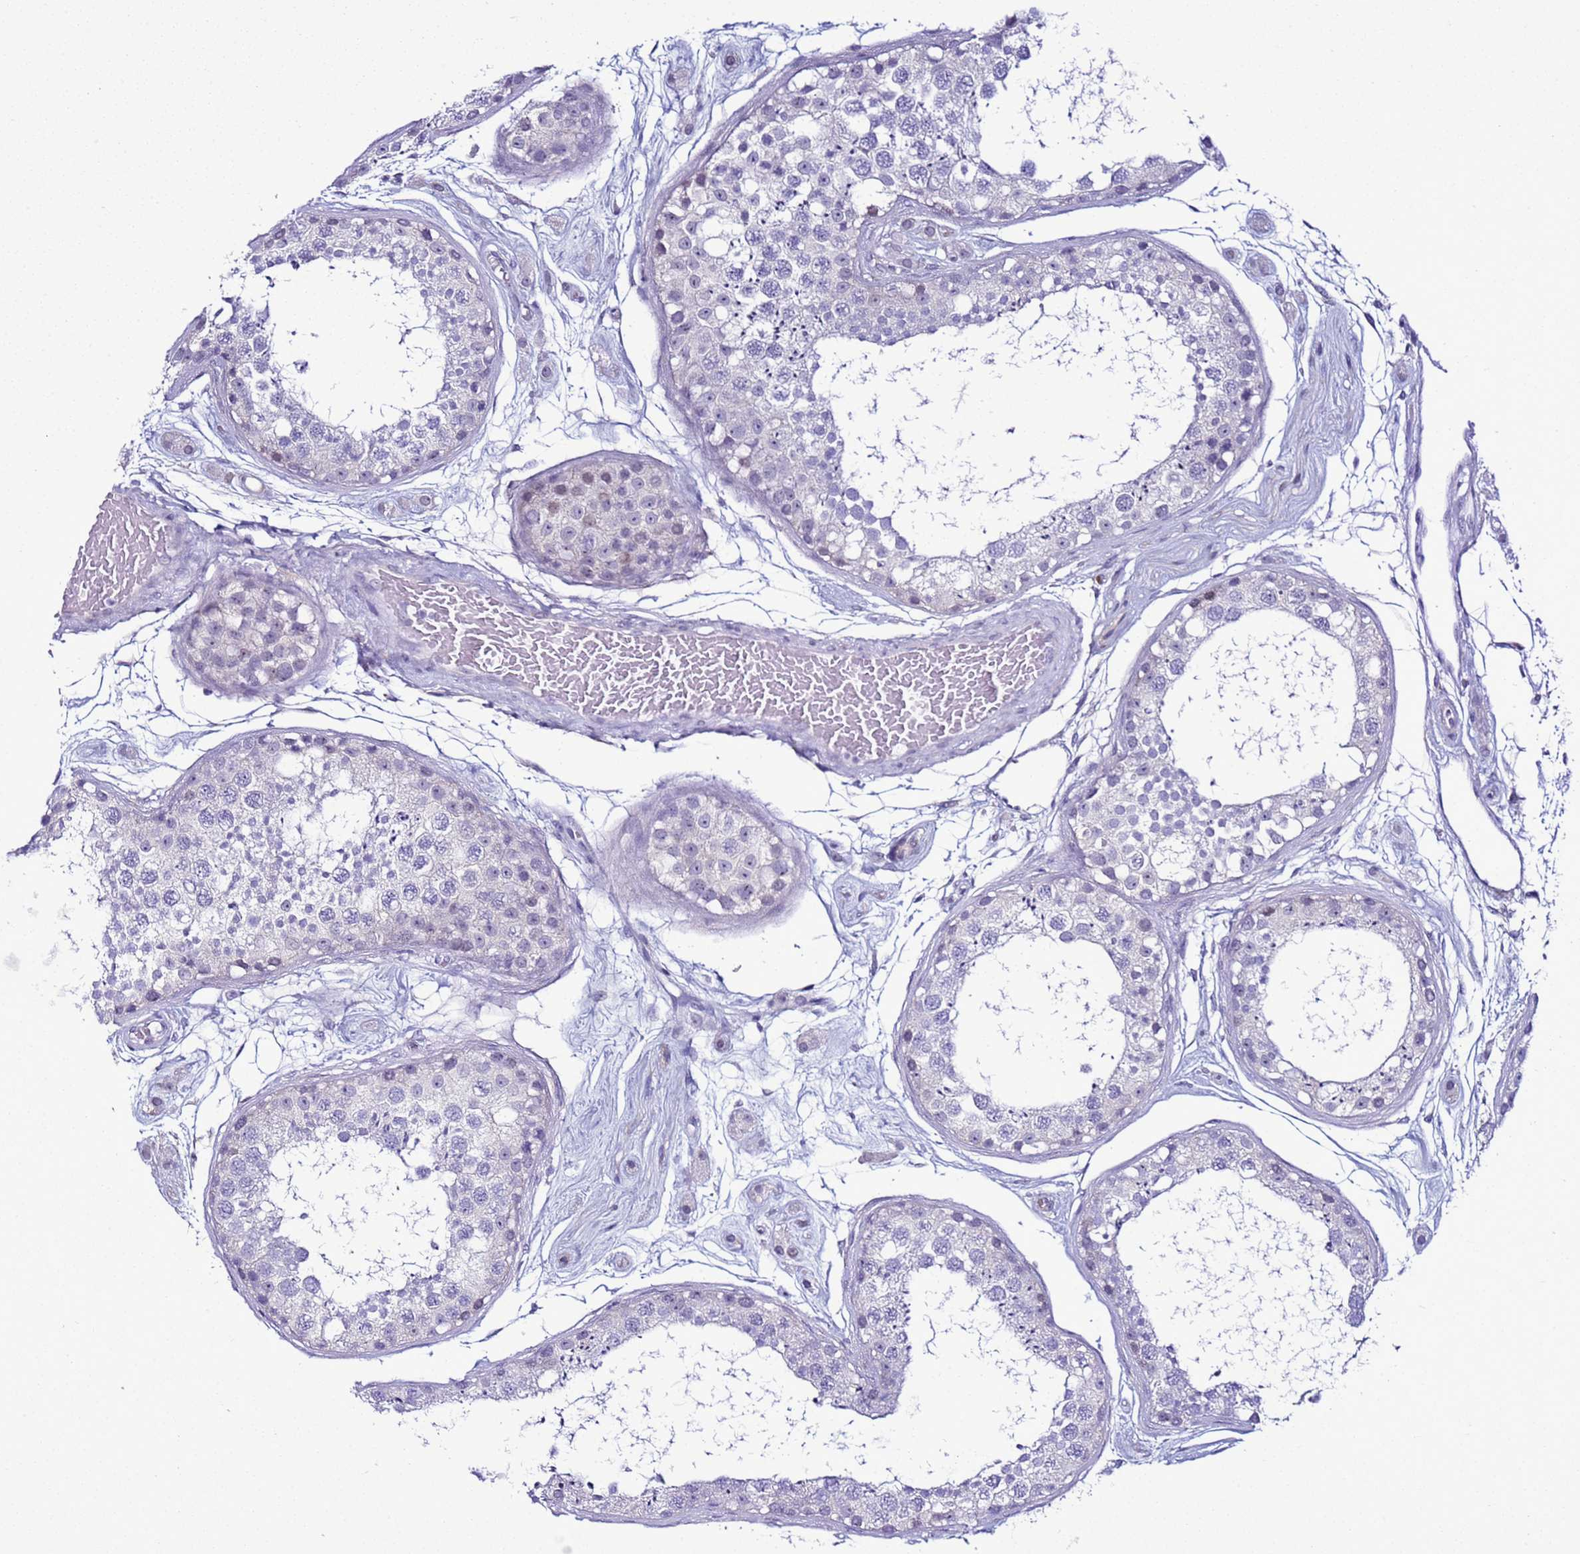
{"staining": {"intensity": "negative", "quantity": "none", "location": "none"}, "tissue": "testis", "cell_type": "Cells in seminiferous ducts", "image_type": "normal", "snomed": [{"axis": "morphology", "description": "Normal tissue, NOS"}, {"axis": "topography", "description": "Testis"}], "caption": "Immunohistochemistry histopathology image of unremarkable testis: testis stained with DAB shows no significant protein expression in cells in seminiferous ducts.", "gene": "LRRC10B", "patient": {"sex": "male", "age": 25}}